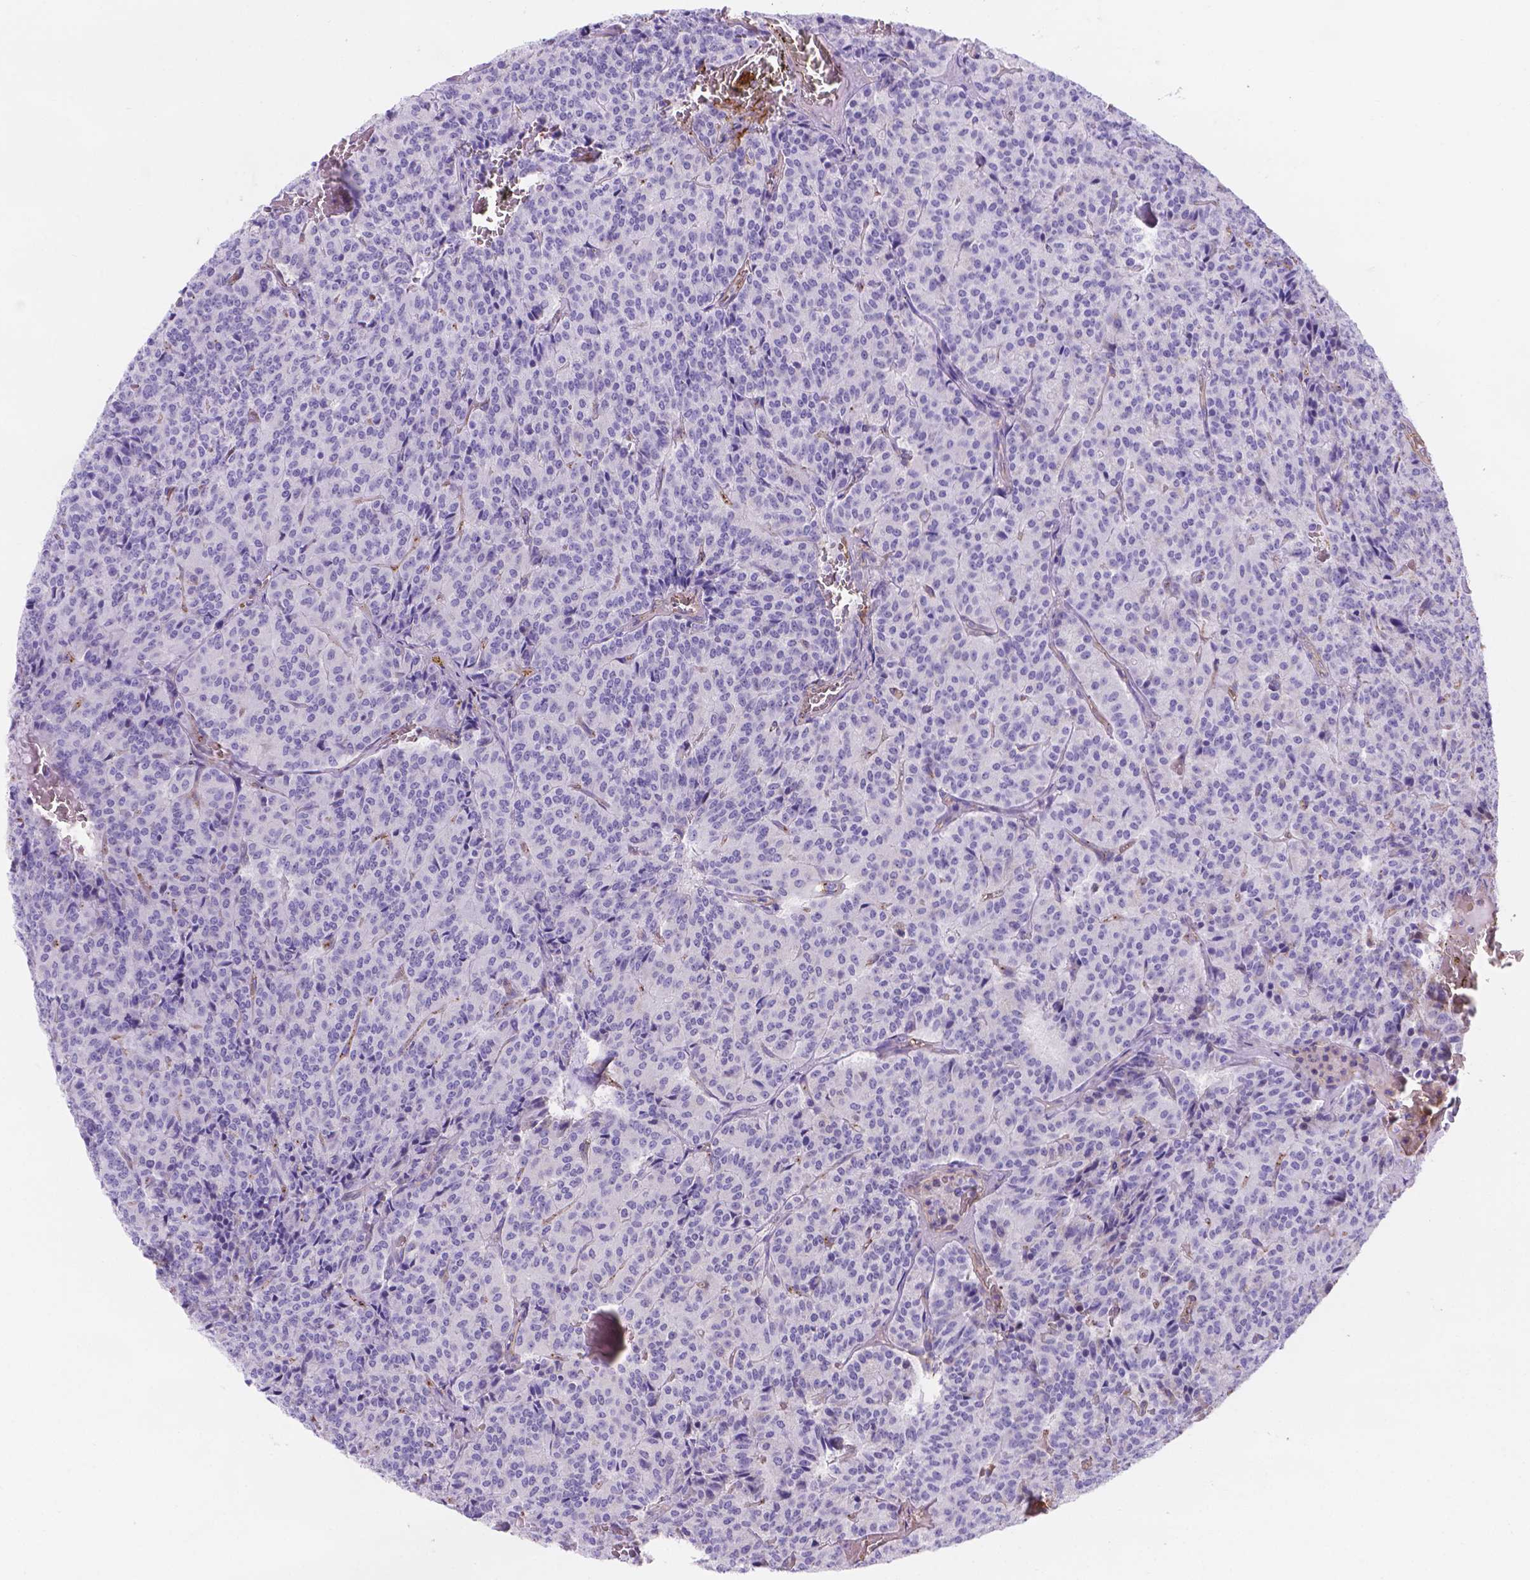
{"staining": {"intensity": "negative", "quantity": "none", "location": "none"}, "tissue": "carcinoid", "cell_type": "Tumor cells", "image_type": "cancer", "snomed": [{"axis": "morphology", "description": "Carcinoid, malignant, NOS"}, {"axis": "topography", "description": "Lung"}], "caption": "A micrograph of human carcinoid is negative for staining in tumor cells.", "gene": "SLC40A1", "patient": {"sex": "male", "age": 70}}